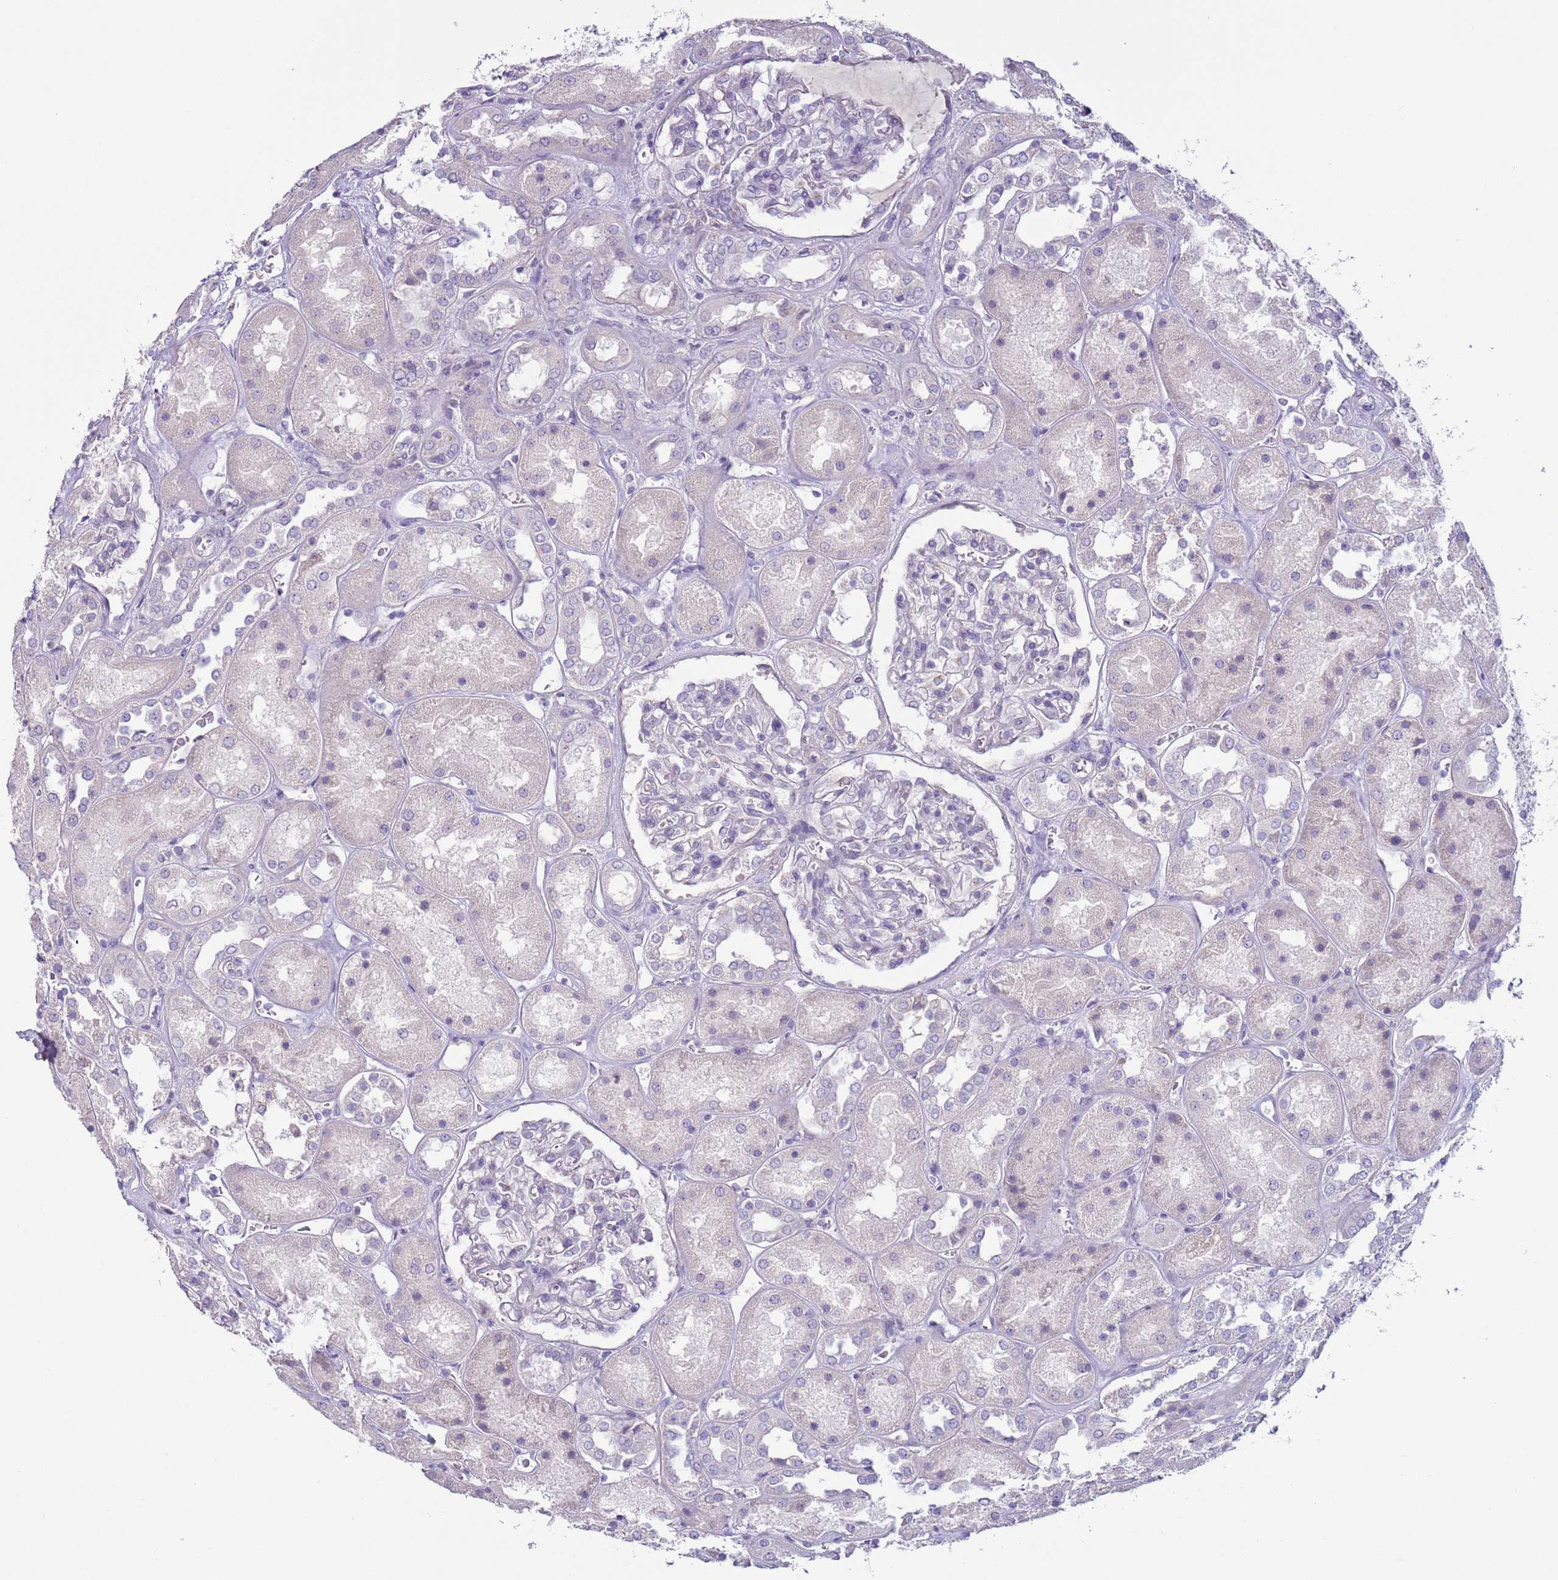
{"staining": {"intensity": "negative", "quantity": "none", "location": "none"}, "tissue": "kidney", "cell_type": "Cells in glomeruli", "image_type": "normal", "snomed": [{"axis": "morphology", "description": "Normal tissue, NOS"}, {"axis": "topography", "description": "Kidney"}], "caption": "Human kidney stained for a protein using IHC reveals no expression in cells in glomeruli.", "gene": "NPAP1", "patient": {"sex": "male", "age": 70}}